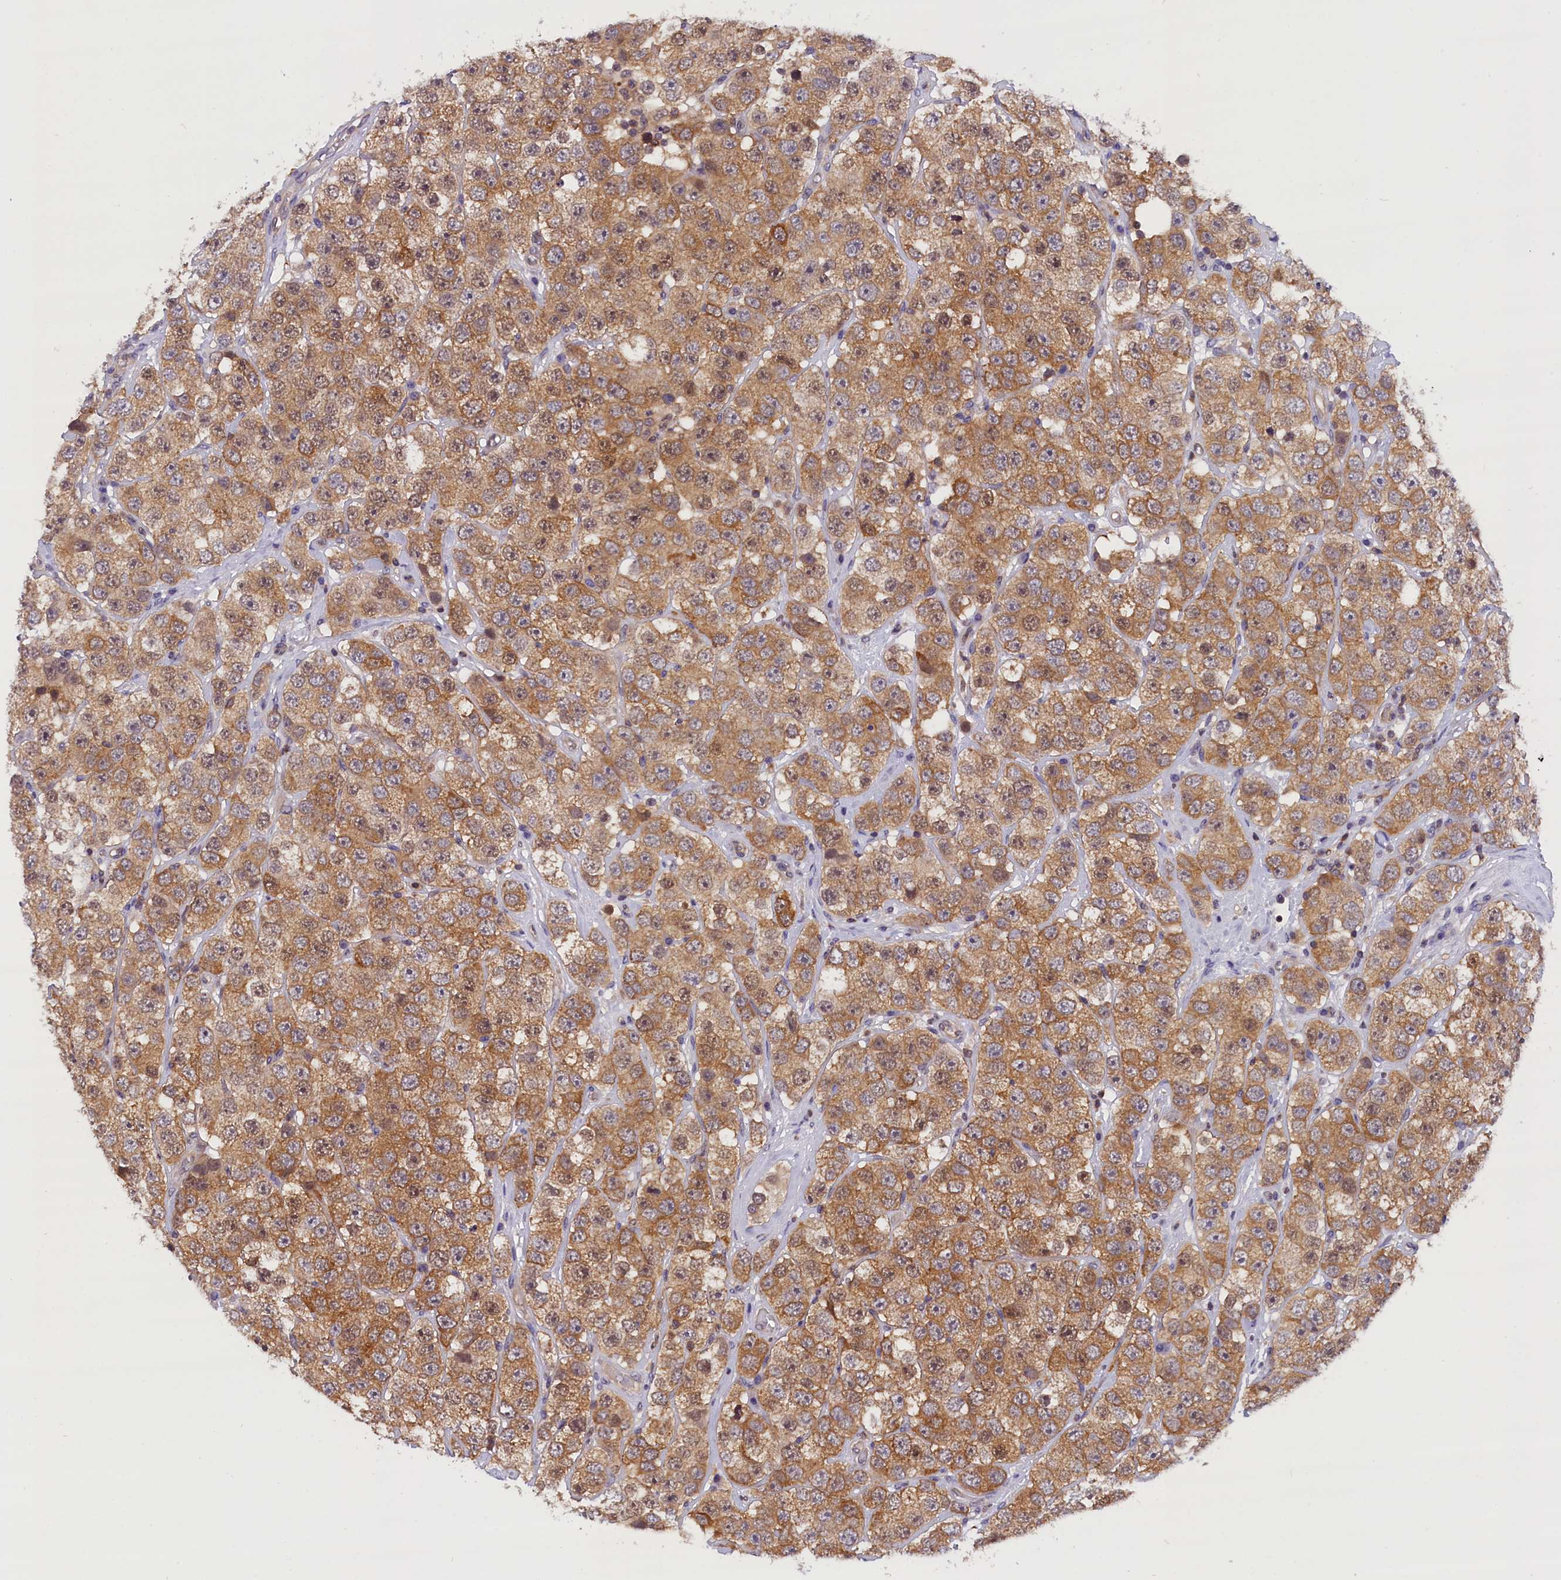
{"staining": {"intensity": "moderate", "quantity": ">75%", "location": "cytoplasmic/membranous"}, "tissue": "testis cancer", "cell_type": "Tumor cells", "image_type": "cancer", "snomed": [{"axis": "morphology", "description": "Seminoma, NOS"}, {"axis": "topography", "description": "Testis"}], "caption": "Approximately >75% of tumor cells in testis cancer (seminoma) display moderate cytoplasmic/membranous protein positivity as visualized by brown immunohistochemical staining.", "gene": "TBCB", "patient": {"sex": "male", "age": 28}}